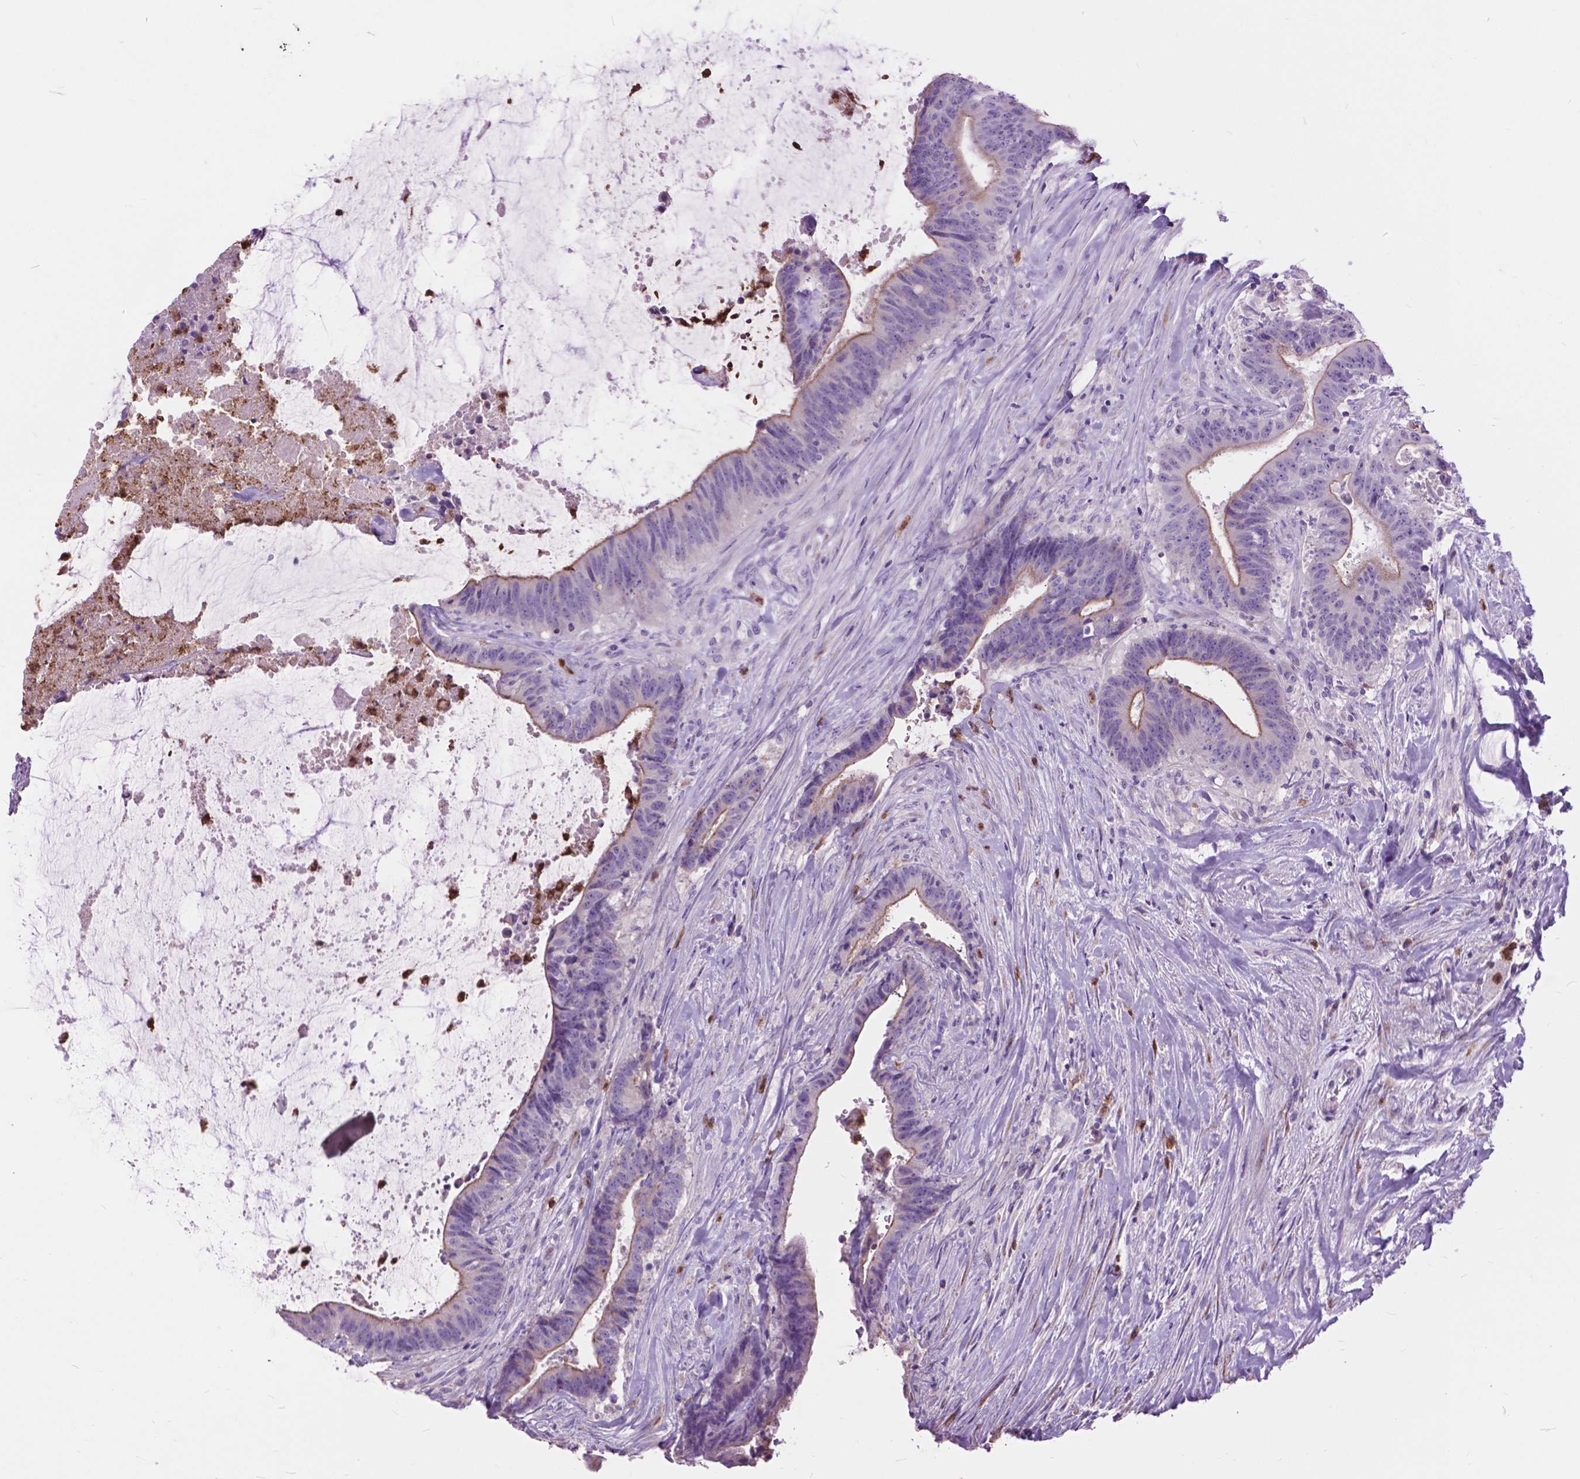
{"staining": {"intensity": "moderate", "quantity": "25%-75%", "location": "cytoplasmic/membranous"}, "tissue": "colorectal cancer", "cell_type": "Tumor cells", "image_type": "cancer", "snomed": [{"axis": "morphology", "description": "Adenocarcinoma, NOS"}, {"axis": "topography", "description": "Colon"}], "caption": "A brown stain labels moderate cytoplasmic/membranous staining of a protein in human colorectal cancer (adenocarcinoma) tumor cells.", "gene": "PRR35", "patient": {"sex": "female", "age": 43}}